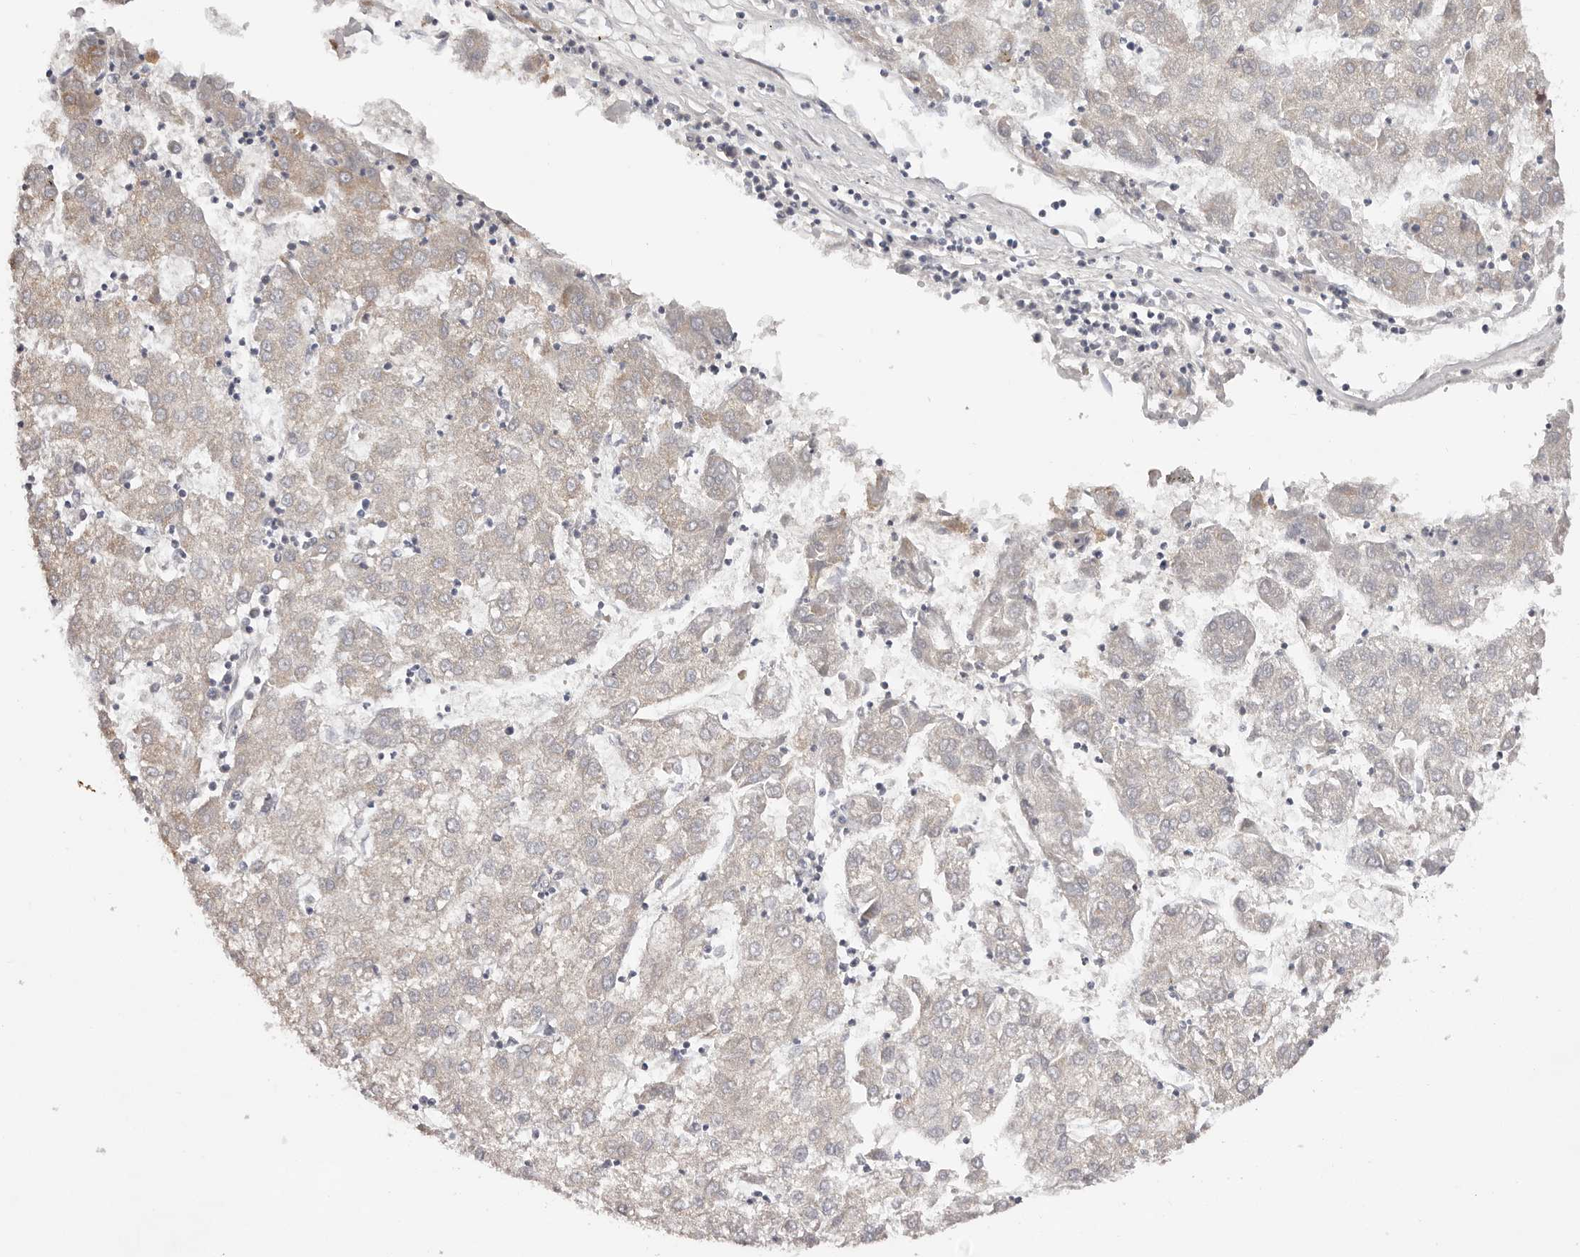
{"staining": {"intensity": "weak", "quantity": "<25%", "location": "cytoplasmic/membranous"}, "tissue": "liver cancer", "cell_type": "Tumor cells", "image_type": "cancer", "snomed": [{"axis": "morphology", "description": "Carcinoma, Hepatocellular, NOS"}, {"axis": "topography", "description": "Liver"}], "caption": "High power microscopy micrograph of an immunohistochemistry histopathology image of liver cancer (hepatocellular carcinoma), revealing no significant positivity in tumor cells. (DAB (3,3'-diaminobenzidine) immunohistochemistry (IHC) with hematoxylin counter stain).", "gene": "EGR3", "patient": {"sex": "male", "age": 72}}